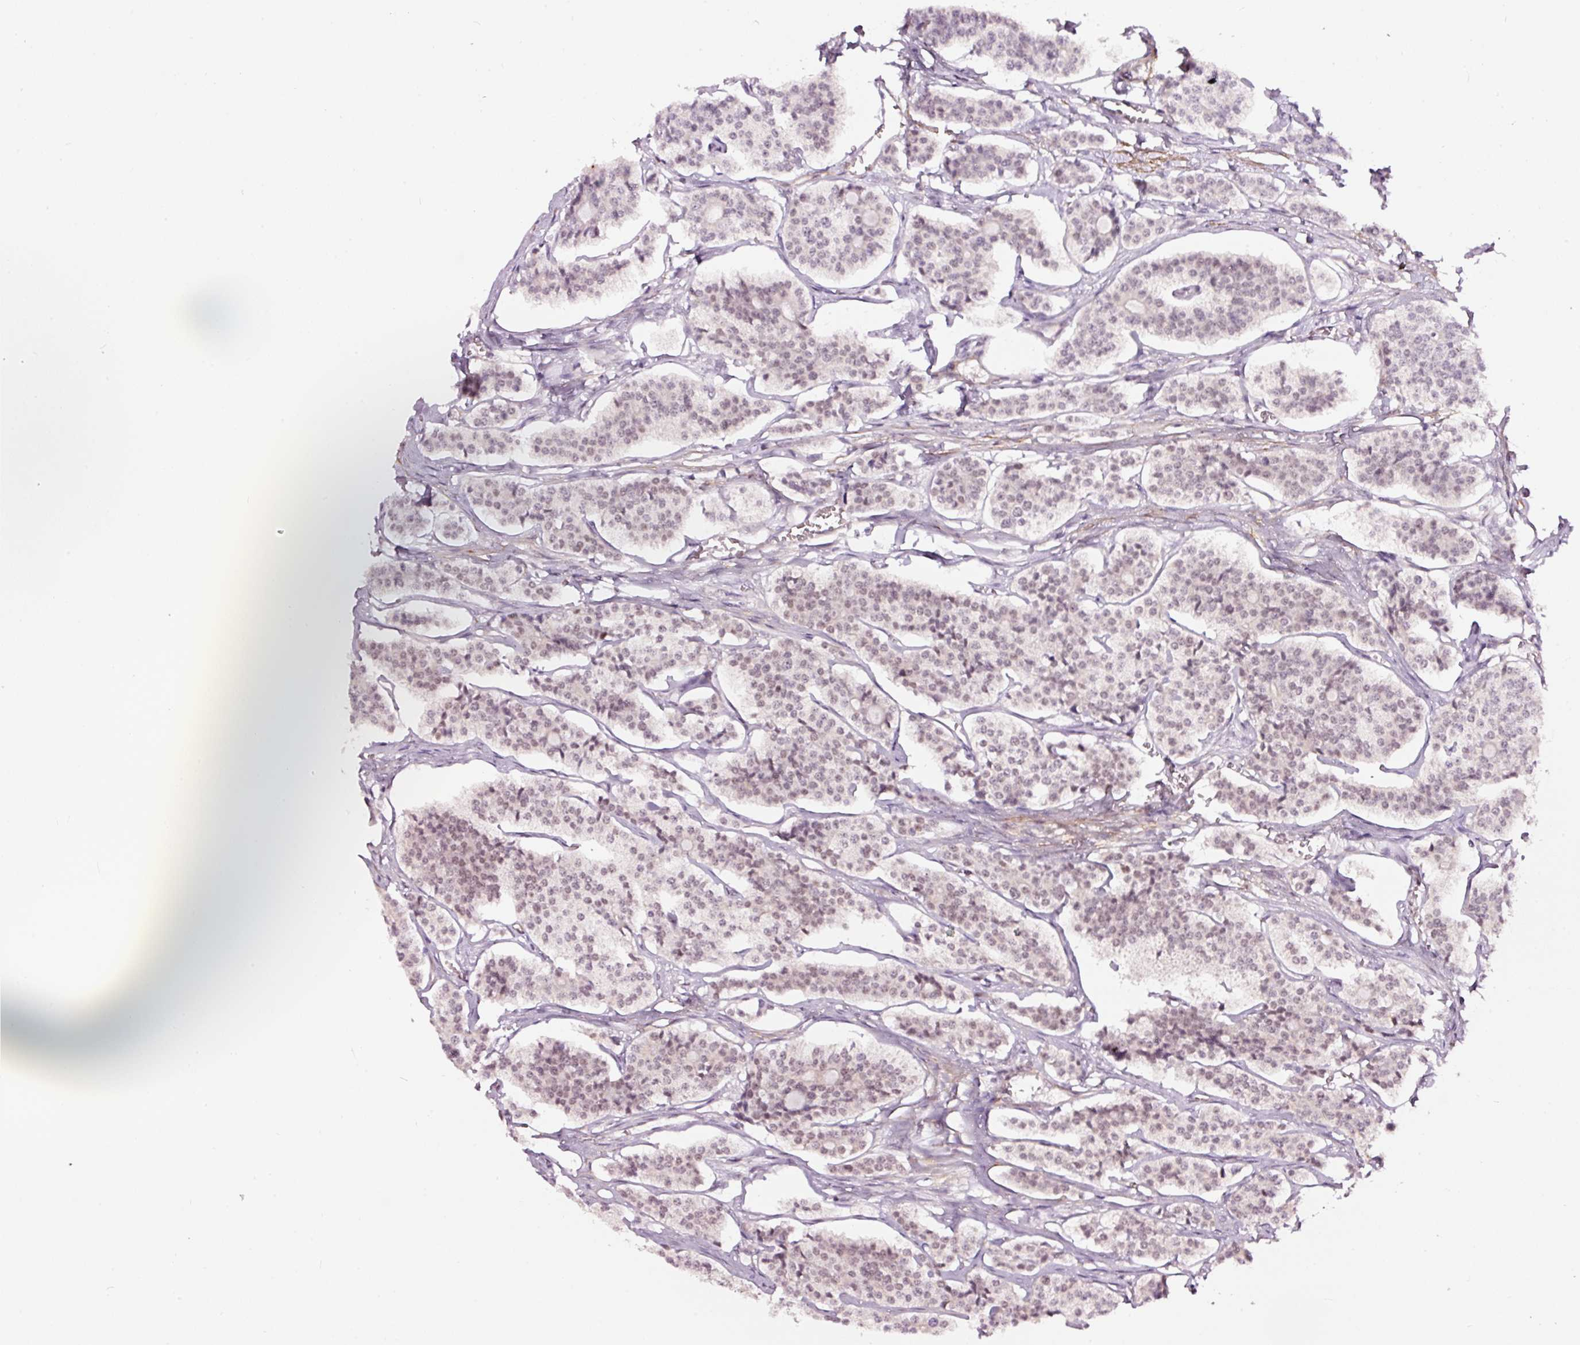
{"staining": {"intensity": "weak", "quantity": "<25%", "location": "nuclear"}, "tissue": "carcinoid", "cell_type": "Tumor cells", "image_type": "cancer", "snomed": [{"axis": "morphology", "description": "Carcinoid, malignant, NOS"}, {"axis": "topography", "description": "Small intestine"}], "caption": "Immunohistochemistry of malignant carcinoid exhibits no staining in tumor cells.", "gene": "TPM1", "patient": {"sex": "male", "age": 63}}